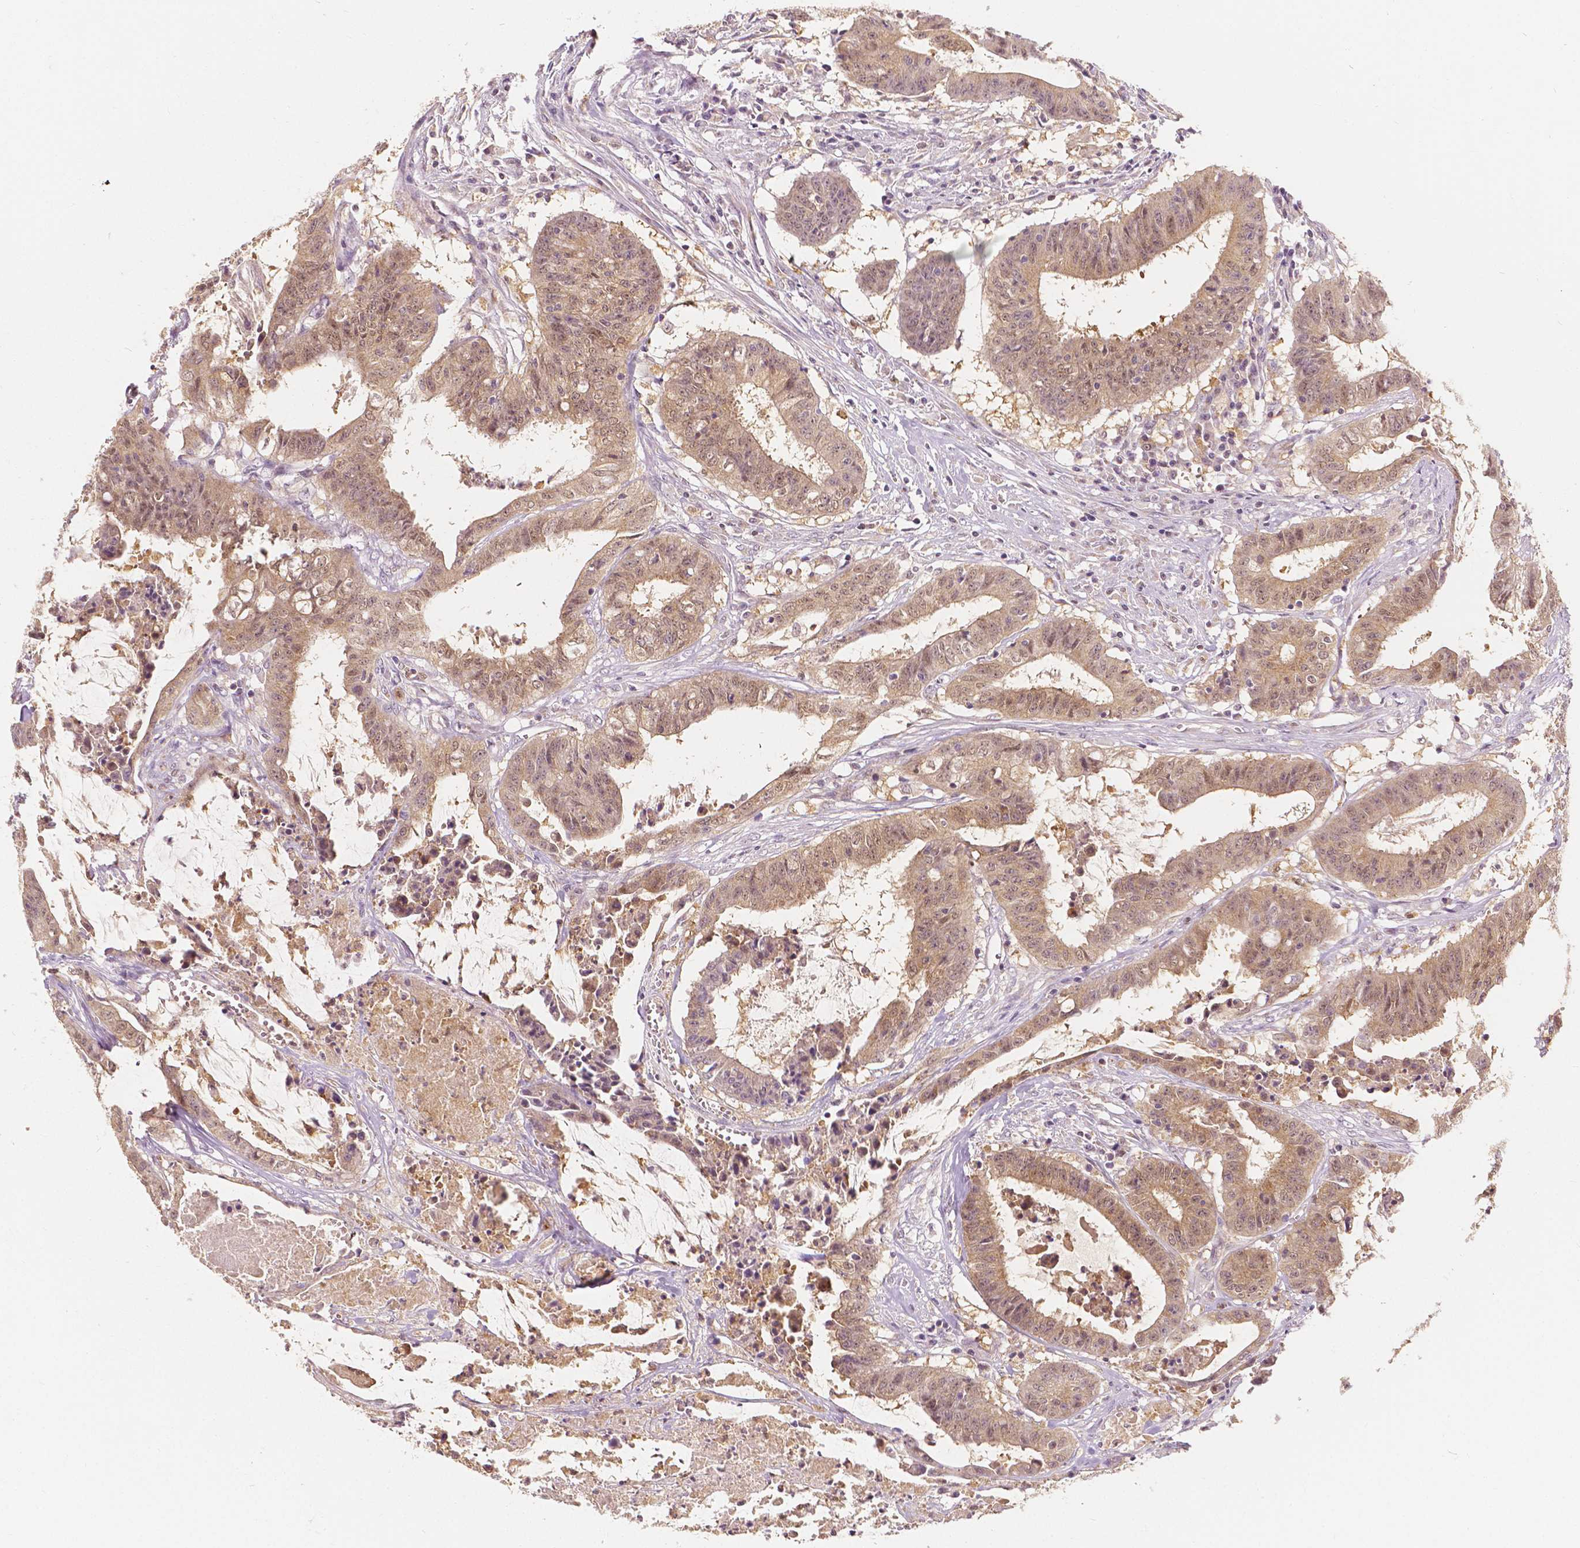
{"staining": {"intensity": "moderate", "quantity": ">75%", "location": "cytoplasmic/membranous,nuclear"}, "tissue": "colorectal cancer", "cell_type": "Tumor cells", "image_type": "cancer", "snomed": [{"axis": "morphology", "description": "Adenocarcinoma, NOS"}, {"axis": "topography", "description": "Colon"}], "caption": "Immunohistochemical staining of colorectal cancer exhibits medium levels of moderate cytoplasmic/membranous and nuclear expression in approximately >75% of tumor cells.", "gene": "NAPRT", "patient": {"sex": "male", "age": 33}}